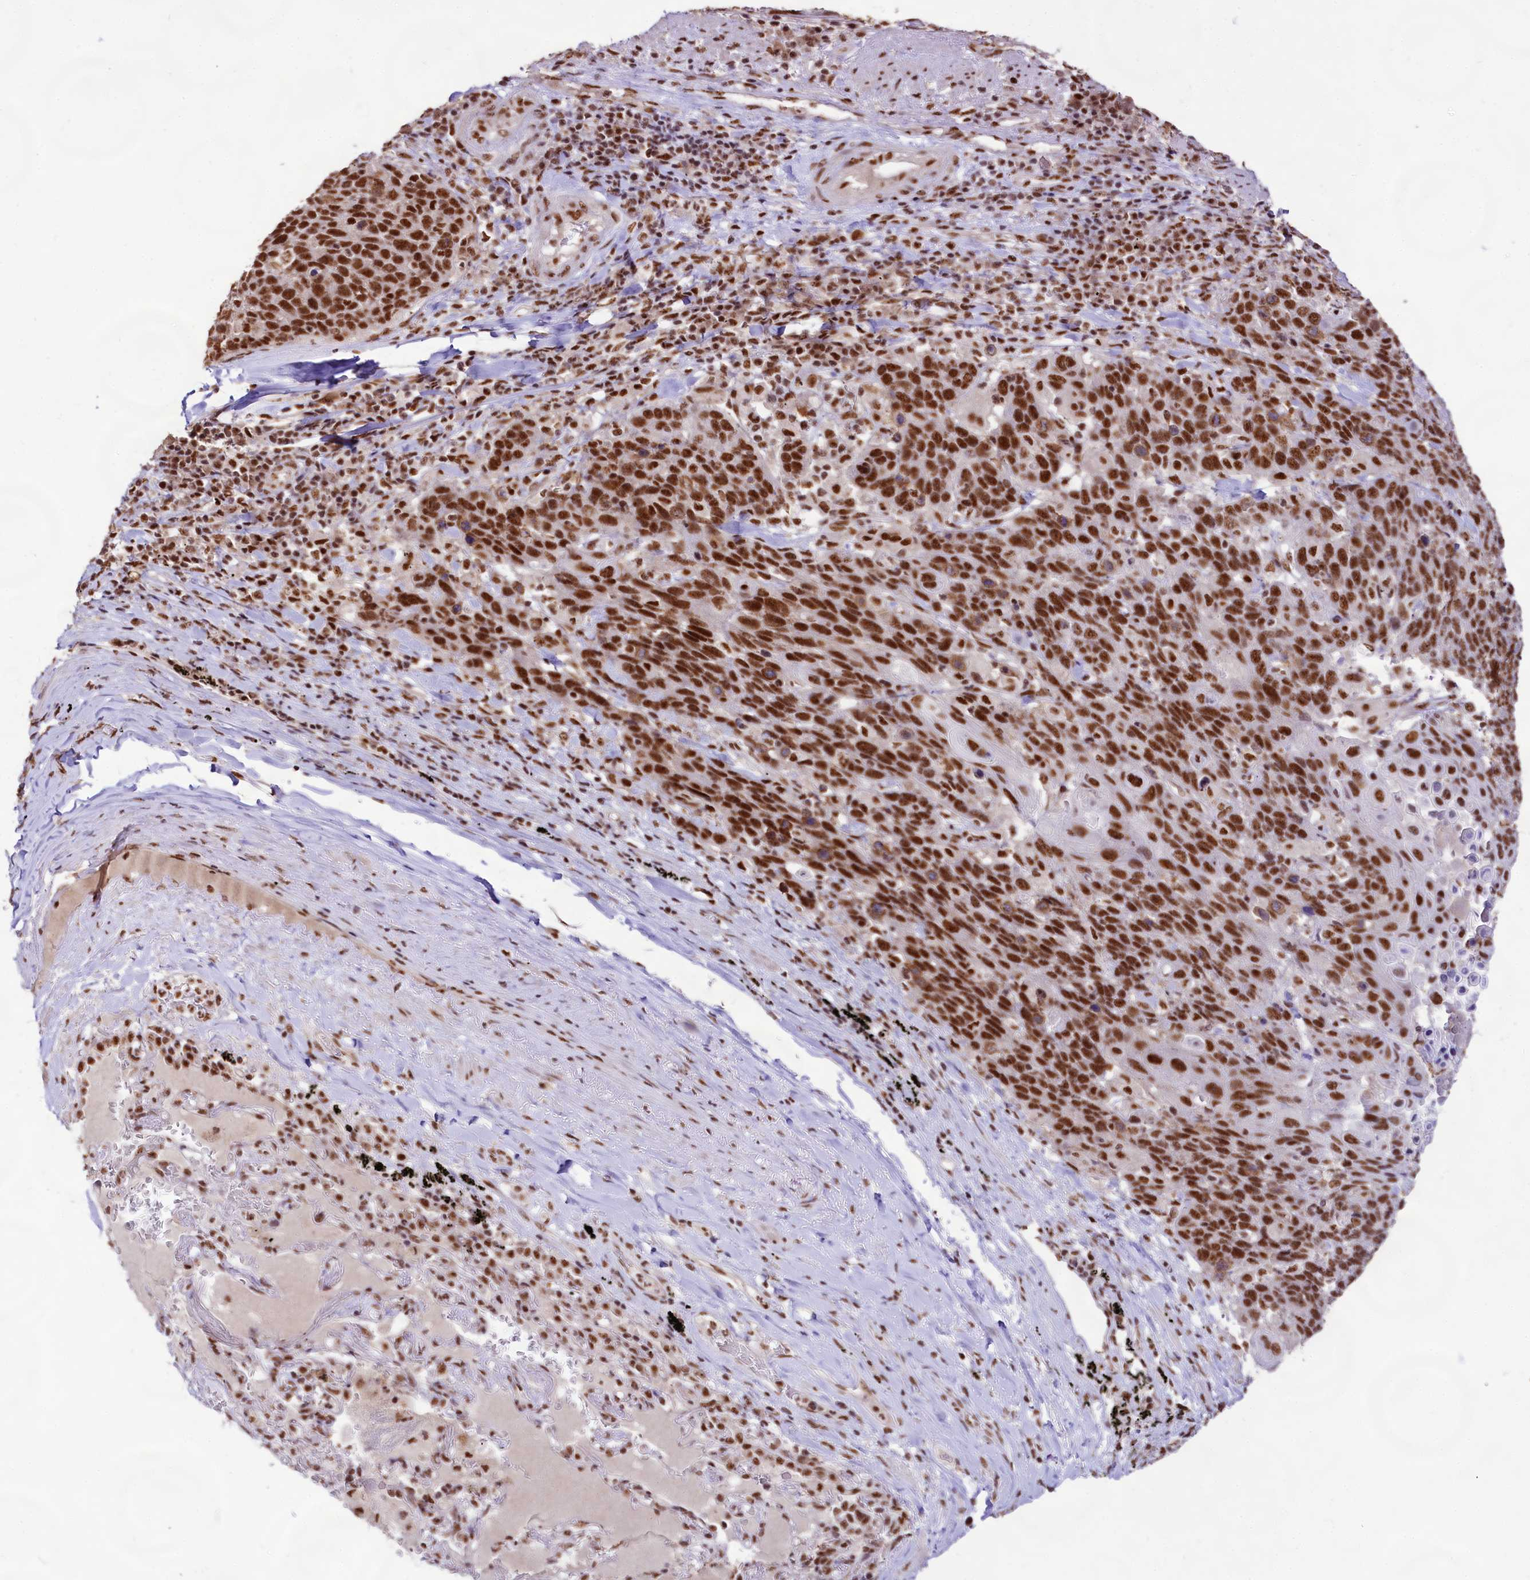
{"staining": {"intensity": "strong", "quantity": ">75%", "location": "nuclear"}, "tissue": "lung cancer", "cell_type": "Tumor cells", "image_type": "cancer", "snomed": [{"axis": "morphology", "description": "Squamous cell carcinoma, NOS"}, {"axis": "topography", "description": "Lung"}], "caption": "This is an image of immunohistochemistry staining of lung cancer (squamous cell carcinoma), which shows strong positivity in the nuclear of tumor cells.", "gene": "HIRA", "patient": {"sex": "male", "age": 66}}